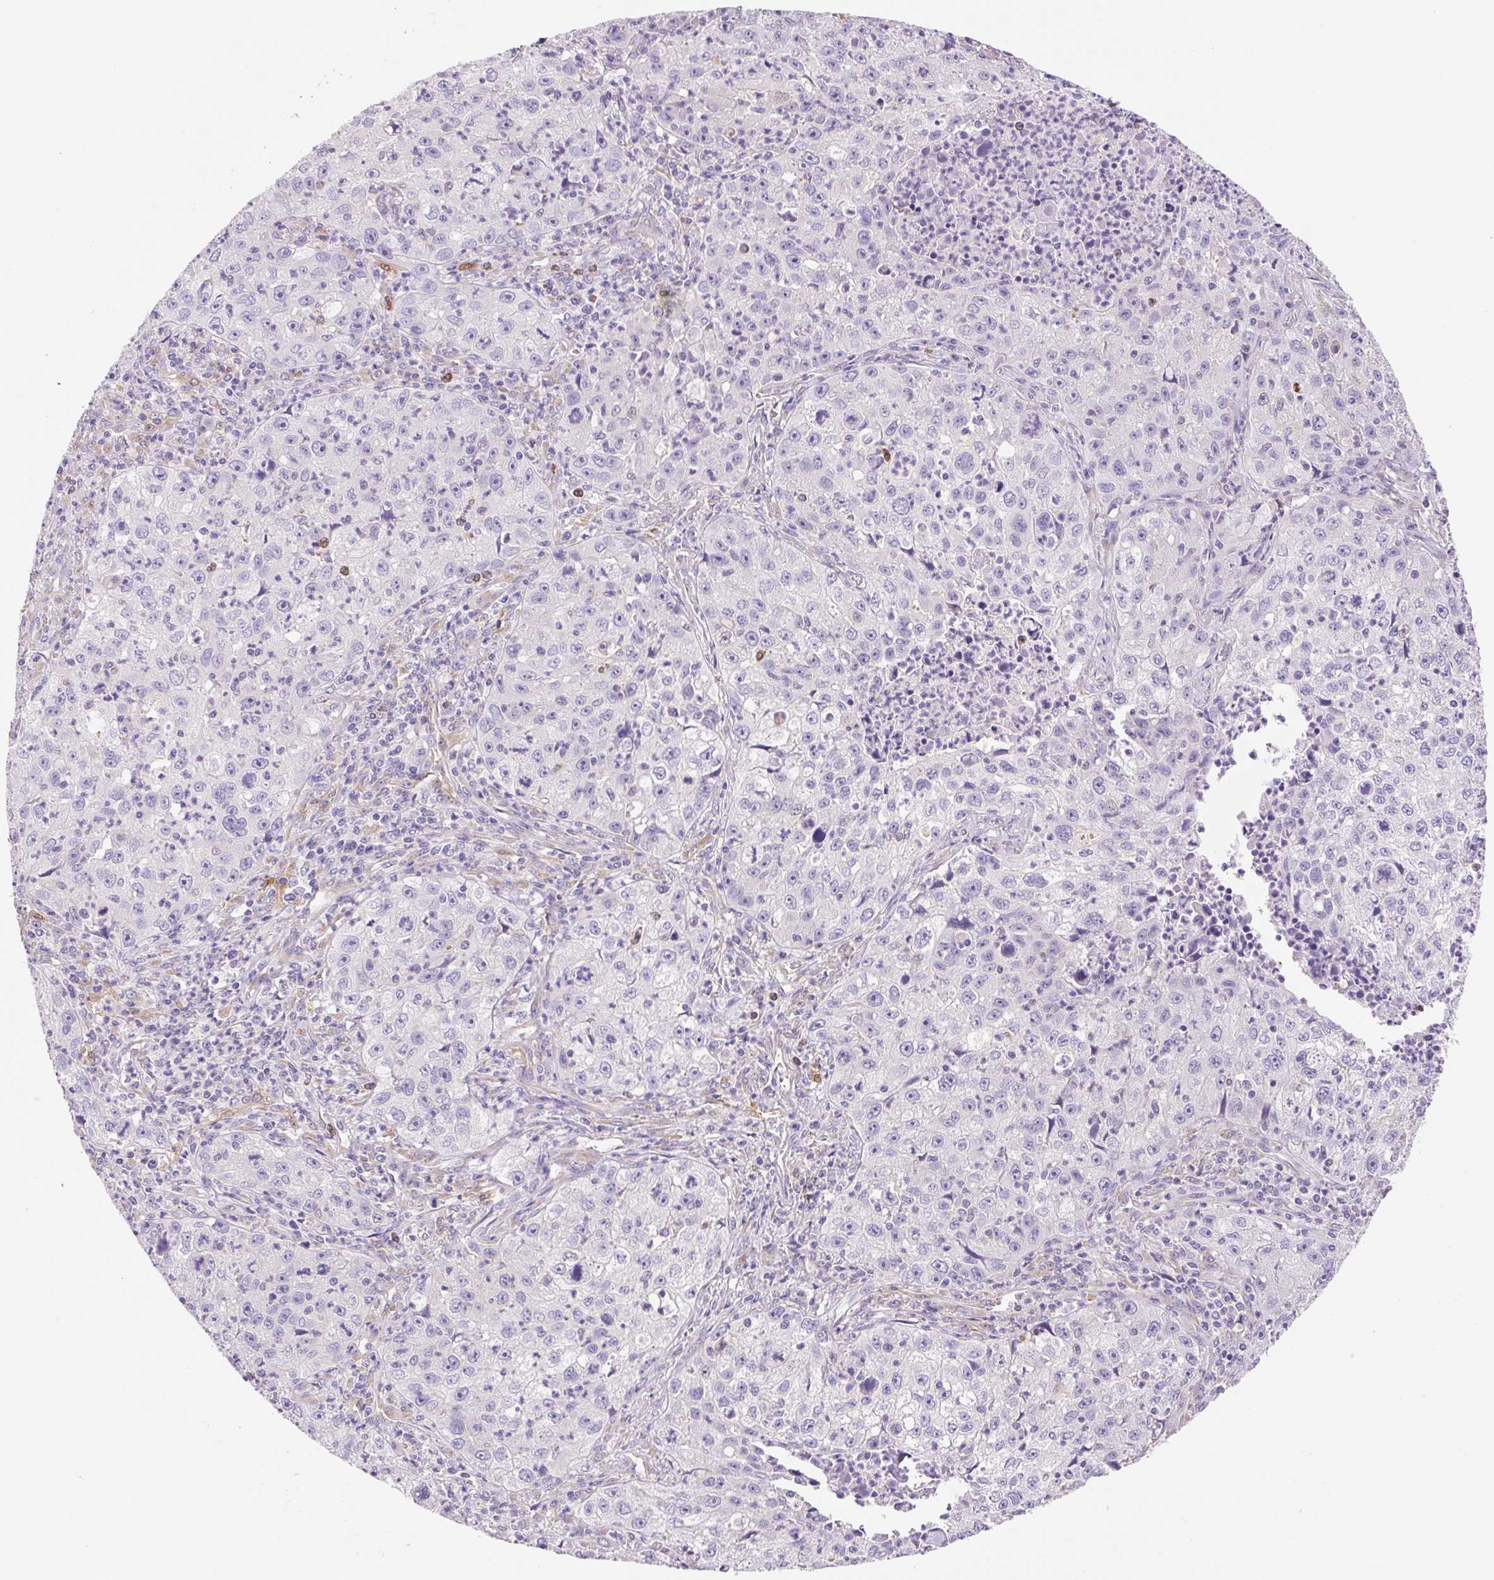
{"staining": {"intensity": "negative", "quantity": "none", "location": "none"}, "tissue": "lung cancer", "cell_type": "Tumor cells", "image_type": "cancer", "snomed": [{"axis": "morphology", "description": "Squamous cell carcinoma, NOS"}, {"axis": "topography", "description": "Lung"}], "caption": "An immunohistochemistry (IHC) photomicrograph of squamous cell carcinoma (lung) is shown. There is no staining in tumor cells of squamous cell carcinoma (lung).", "gene": "FABP5", "patient": {"sex": "male", "age": 71}}